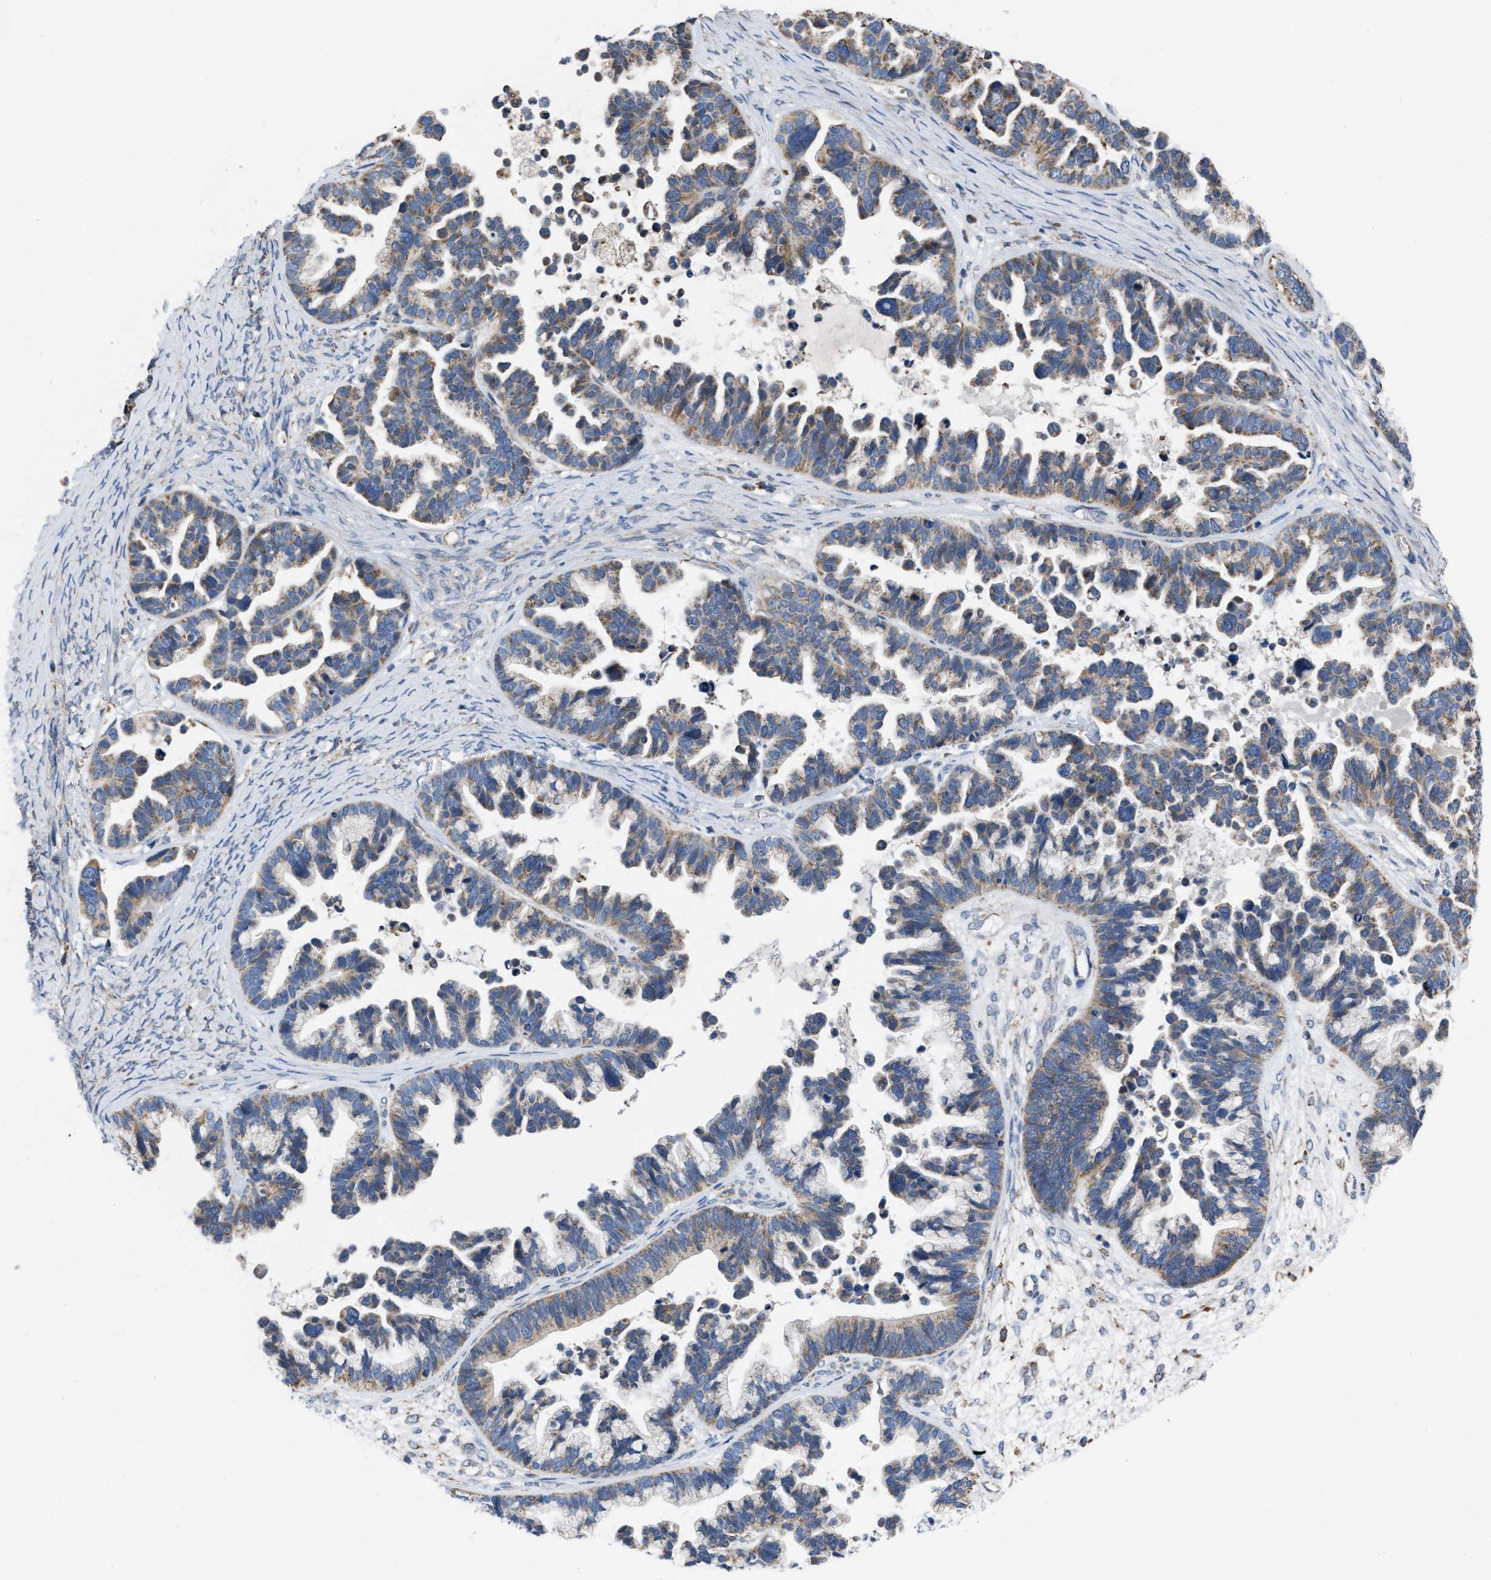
{"staining": {"intensity": "weak", "quantity": ">75%", "location": "cytoplasmic/membranous"}, "tissue": "ovarian cancer", "cell_type": "Tumor cells", "image_type": "cancer", "snomed": [{"axis": "morphology", "description": "Cystadenocarcinoma, serous, NOS"}, {"axis": "topography", "description": "Ovary"}], "caption": "Human ovarian cancer (serous cystadenocarcinoma) stained with a brown dye demonstrates weak cytoplasmic/membranous positive expression in about >75% of tumor cells.", "gene": "BCL10", "patient": {"sex": "female", "age": 56}}